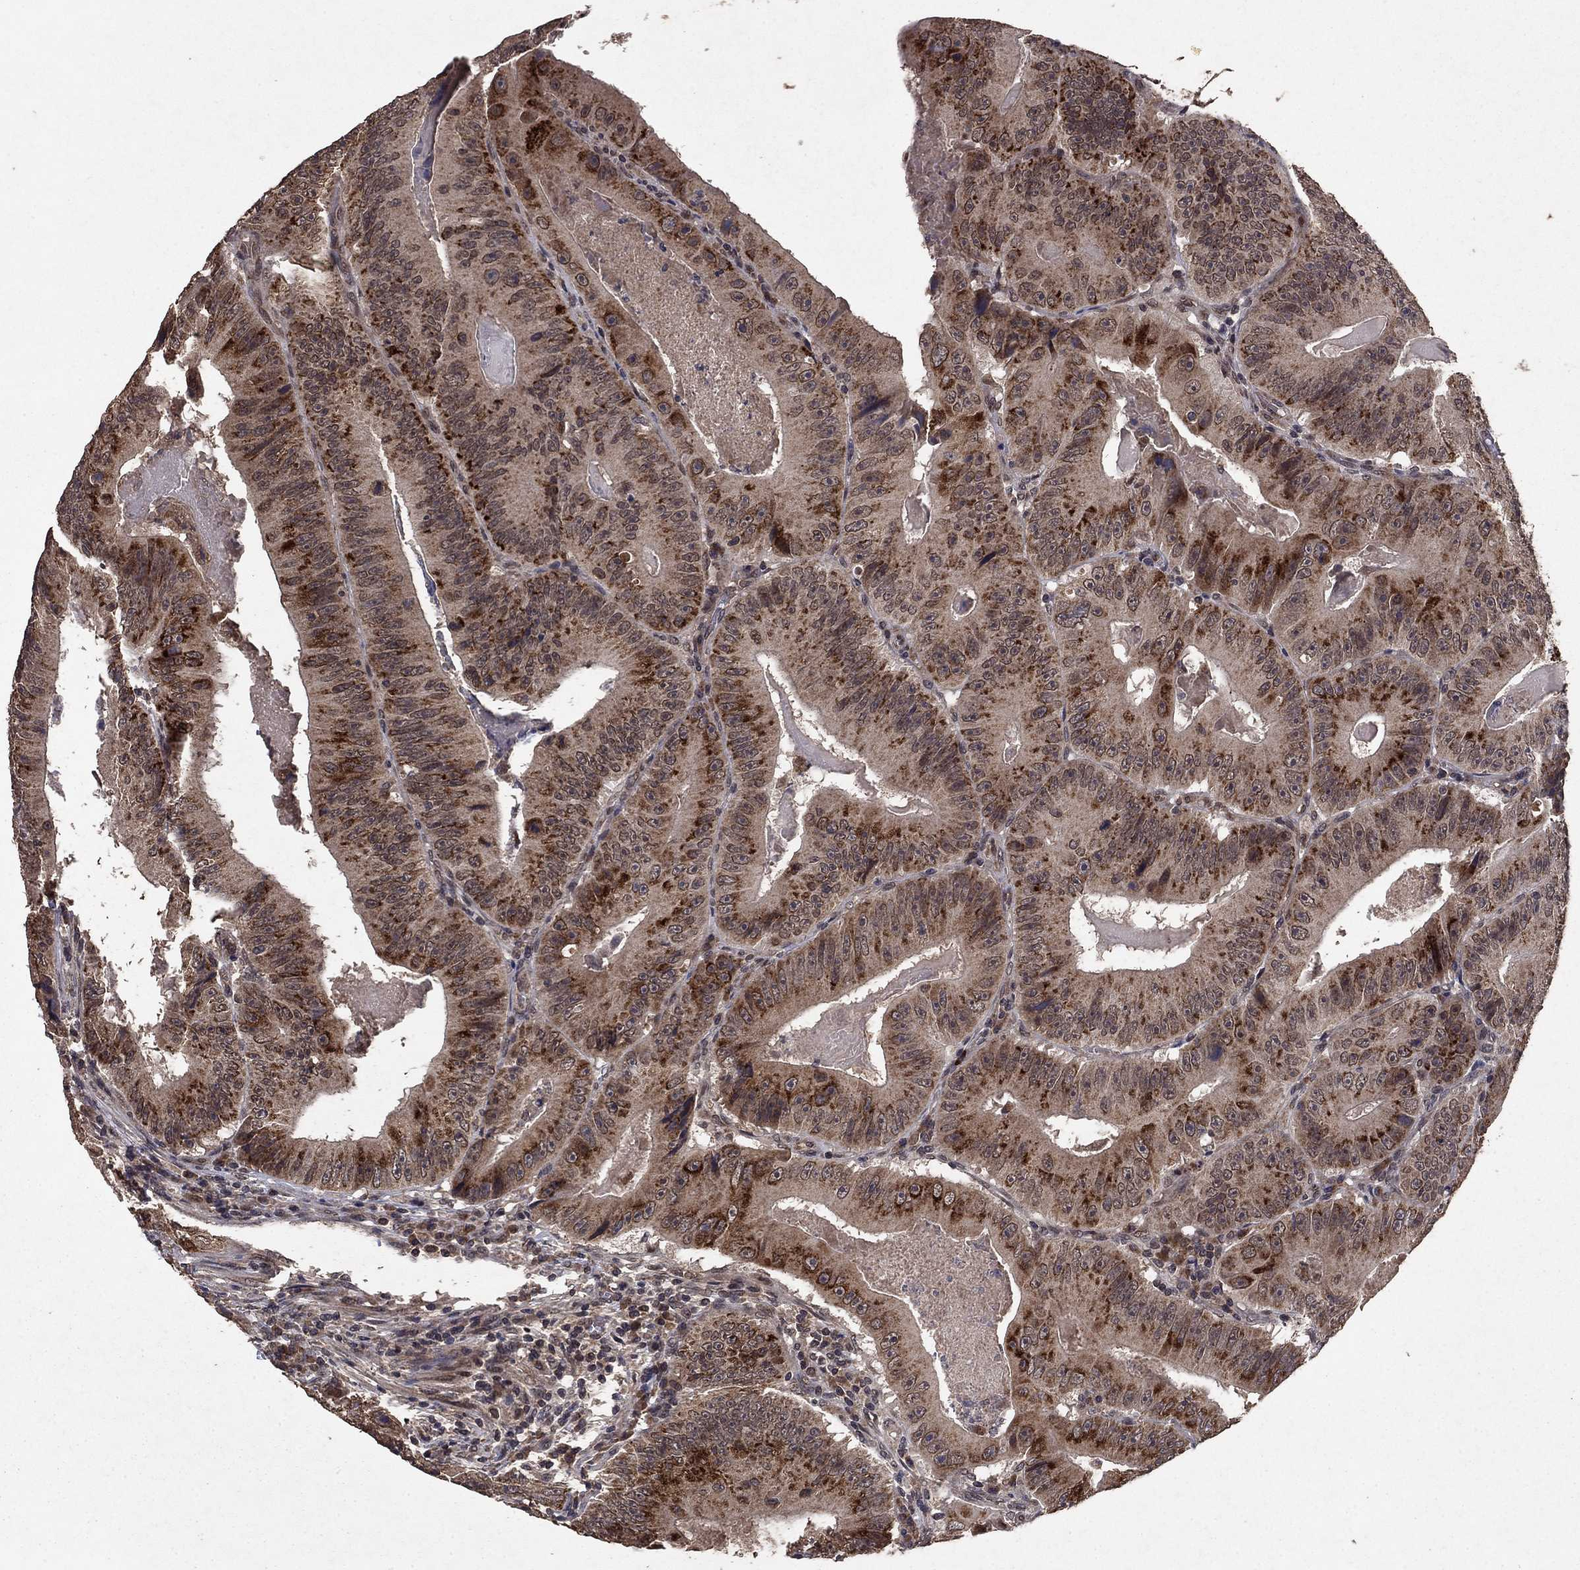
{"staining": {"intensity": "strong", "quantity": "25%-75%", "location": "cytoplasmic/membranous"}, "tissue": "colorectal cancer", "cell_type": "Tumor cells", "image_type": "cancer", "snomed": [{"axis": "morphology", "description": "Adenocarcinoma, NOS"}, {"axis": "topography", "description": "Colon"}], "caption": "Immunohistochemical staining of colorectal cancer exhibits strong cytoplasmic/membranous protein expression in approximately 25%-75% of tumor cells.", "gene": "DHRS1", "patient": {"sex": "female", "age": 86}}